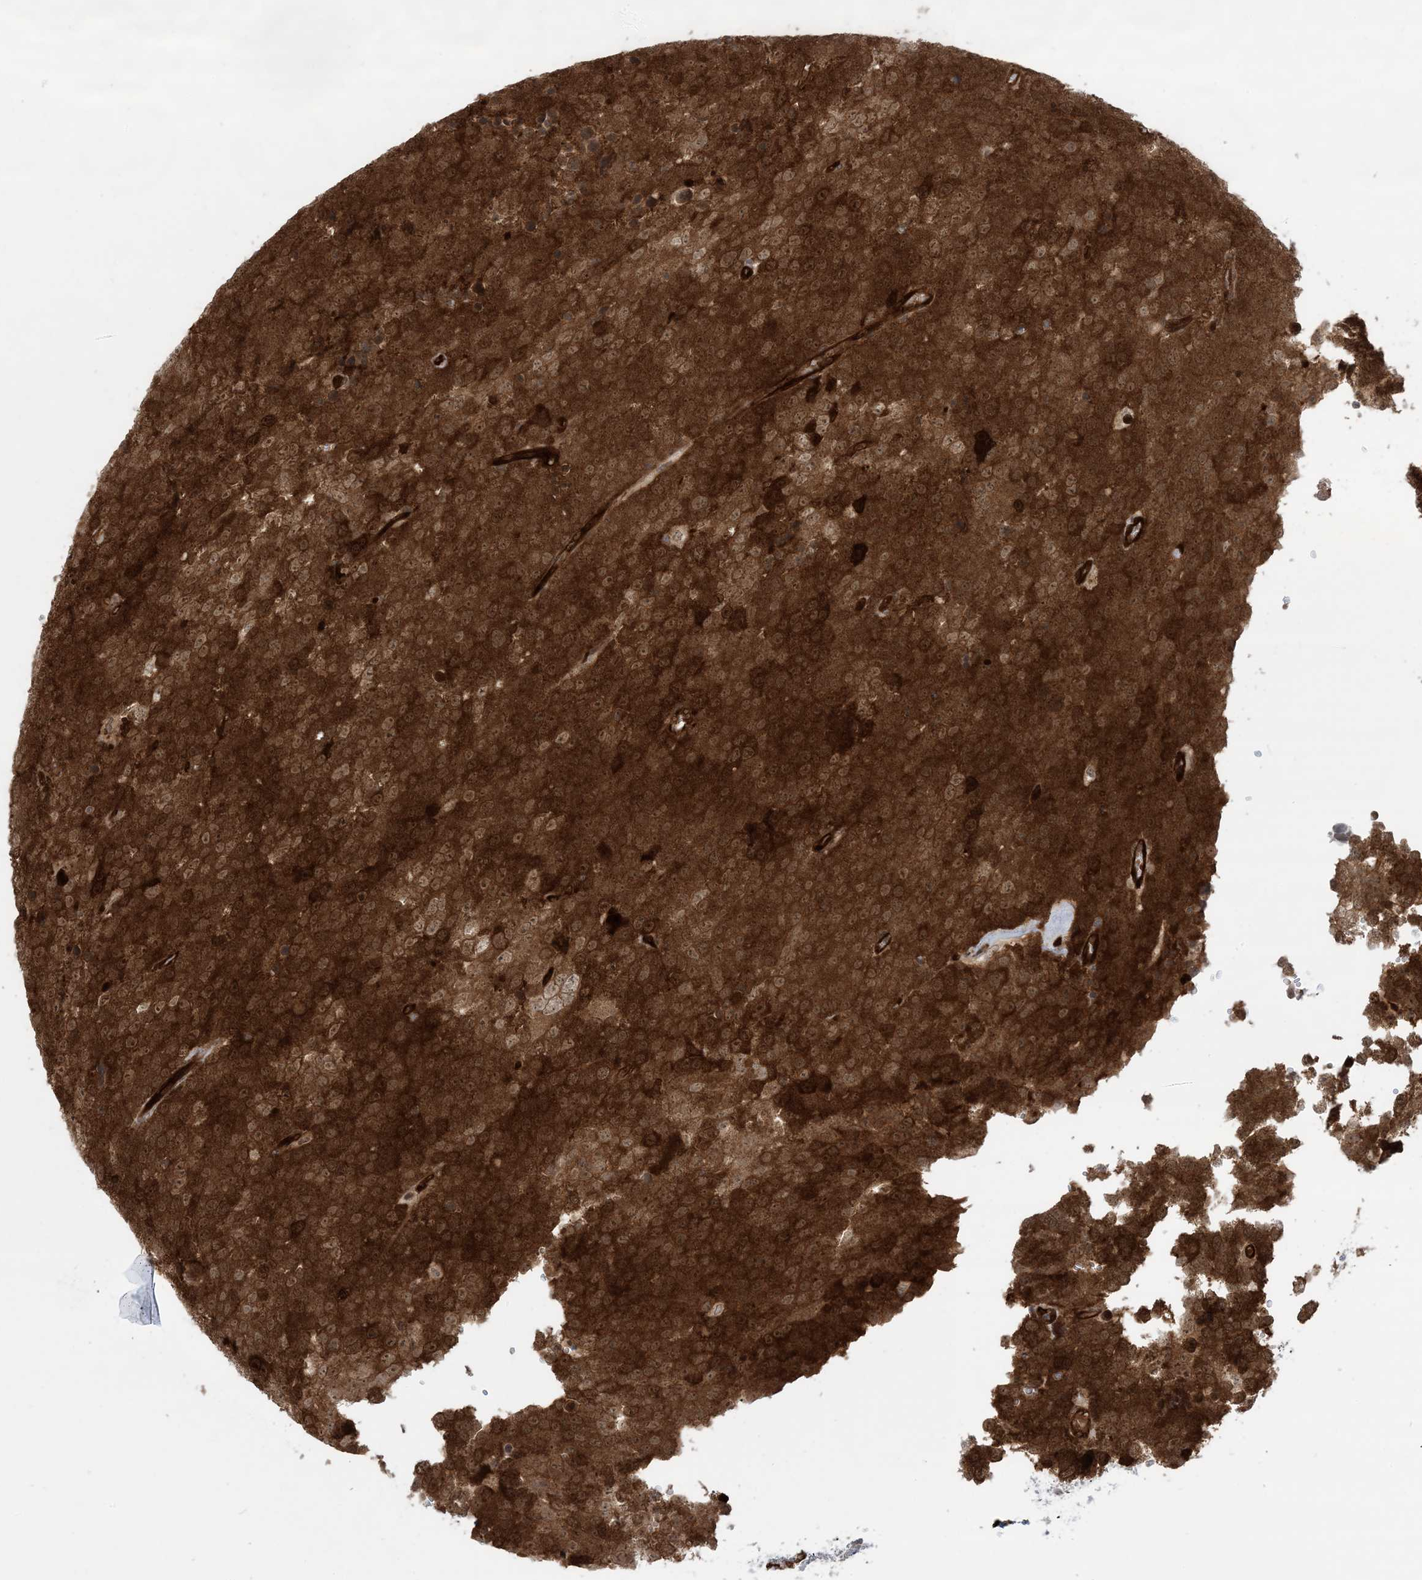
{"staining": {"intensity": "strong", "quantity": ">75%", "location": "cytoplasmic/membranous,nuclear"}, "tissue": "testis cancer", "cell_type": "Tumor cells", "image_type": "cancer", "snomed": [{"axis": "morphology", "description": "Seminoma, NOS"}, {"axis": "topography", "description": "Testis"}], "caption": "Protein expression analysis of human testis cancer (seminoma) reveals strong cytoplasmic/membranous and nuclear positivity in about >75% of tumor cells.", "gene": "PPM1F", "patient": {"sex": "male", "age": 71}}